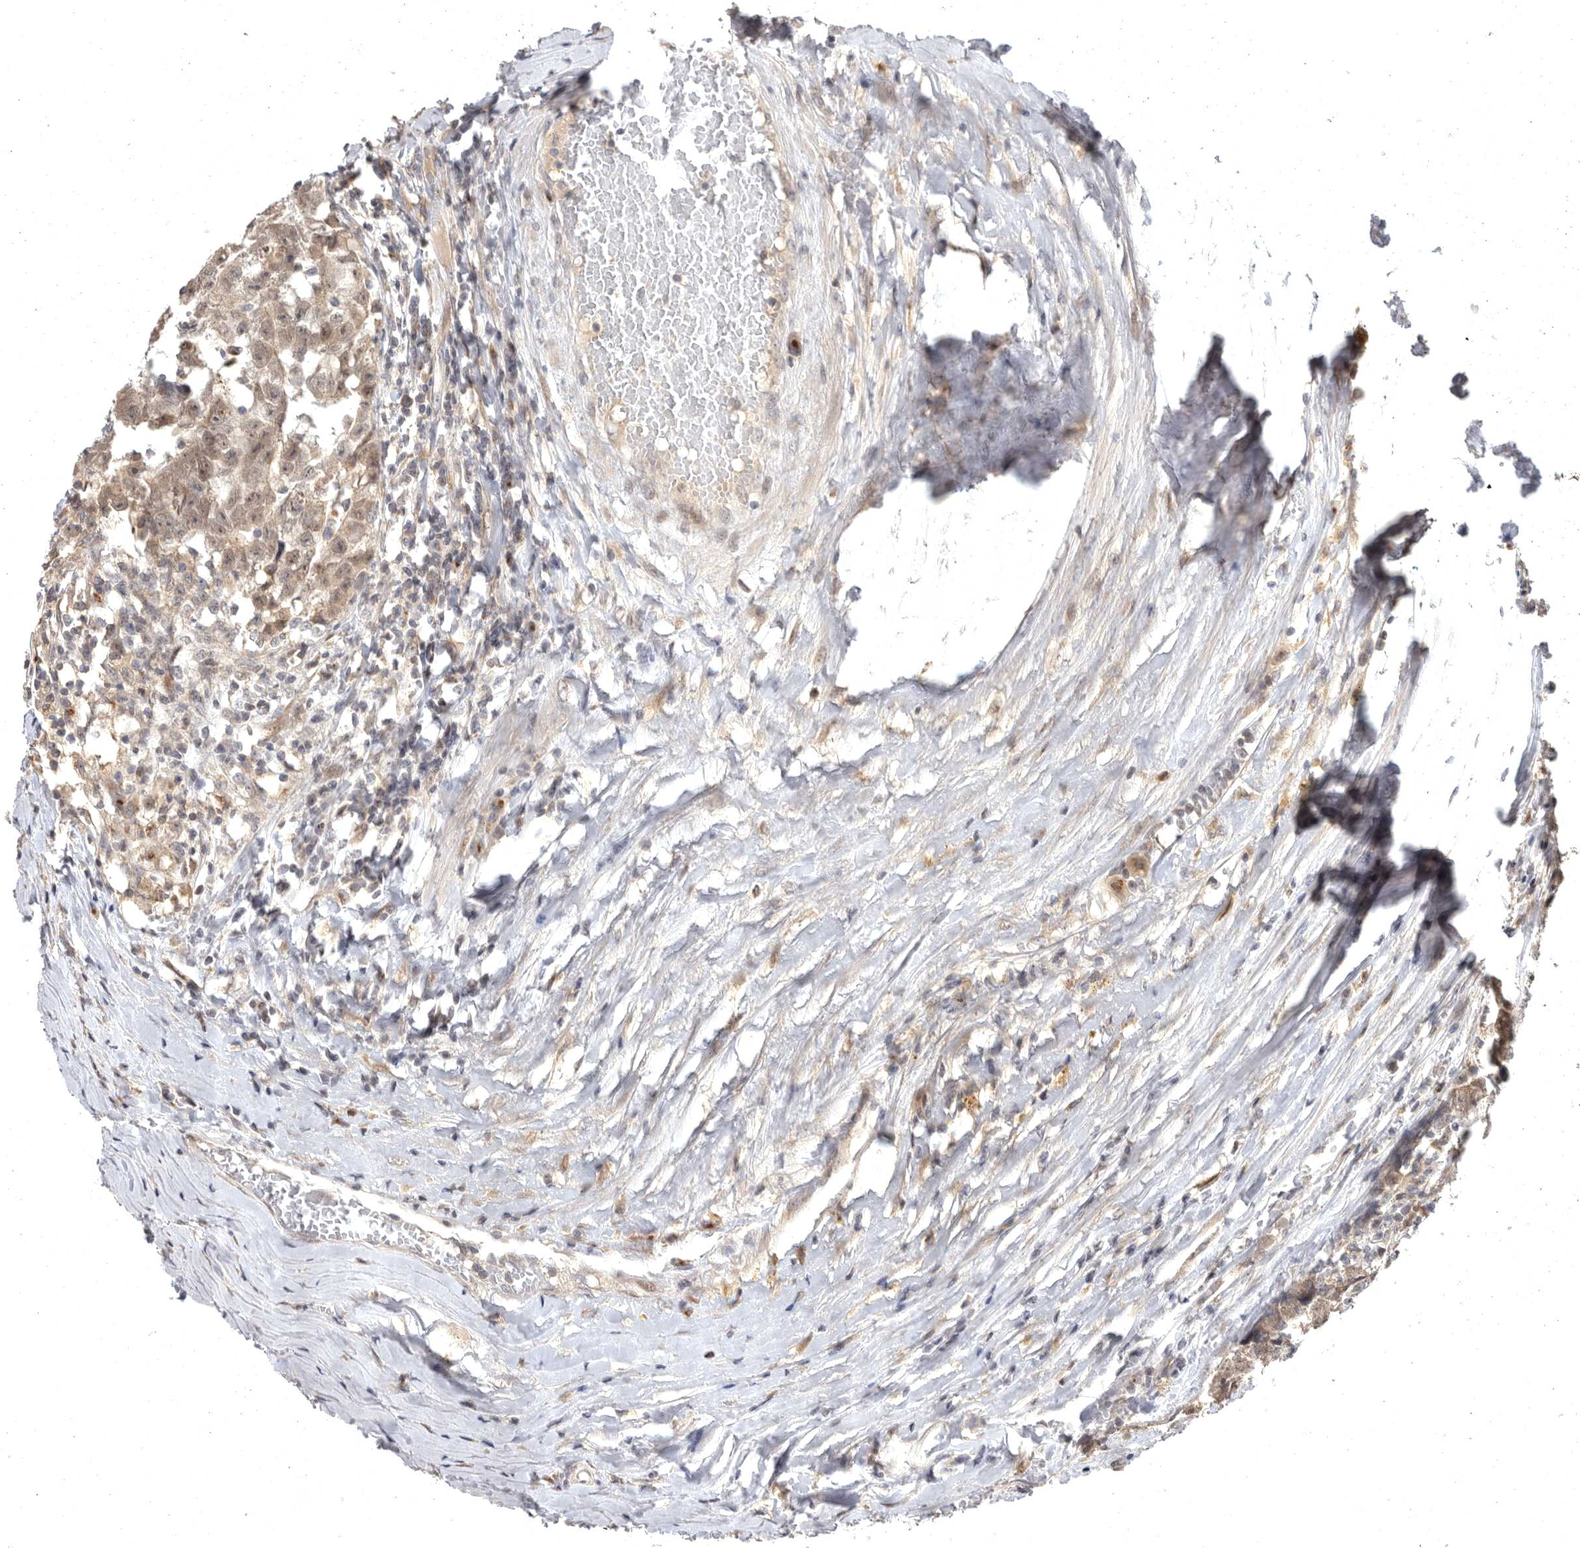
{"staining": {"intensity": "weak", "quantity": ">75%", "location": "cytoplasmic/membranous,nuclear"}, "tissue": "testis cancer", "cell_type": "Tumor cells", "image_type": "cancer", "snomed": [{"axis": "morphology", "description": "Carcinoma, Embryonal, NOS"}, {"axis": "topography", "description": "Testis"}], "caption": "Protein staining of testis cancer (embryonal carcinoma) tissue displays weak cytoplasmic/membranous and nuclear expression in about >75% of tumor cells. (brown staining indicates protein expression, while blue staining denotes nuclei).", "gene": "MAN2A1", "patient": {"sex": "male", "age": 25}}